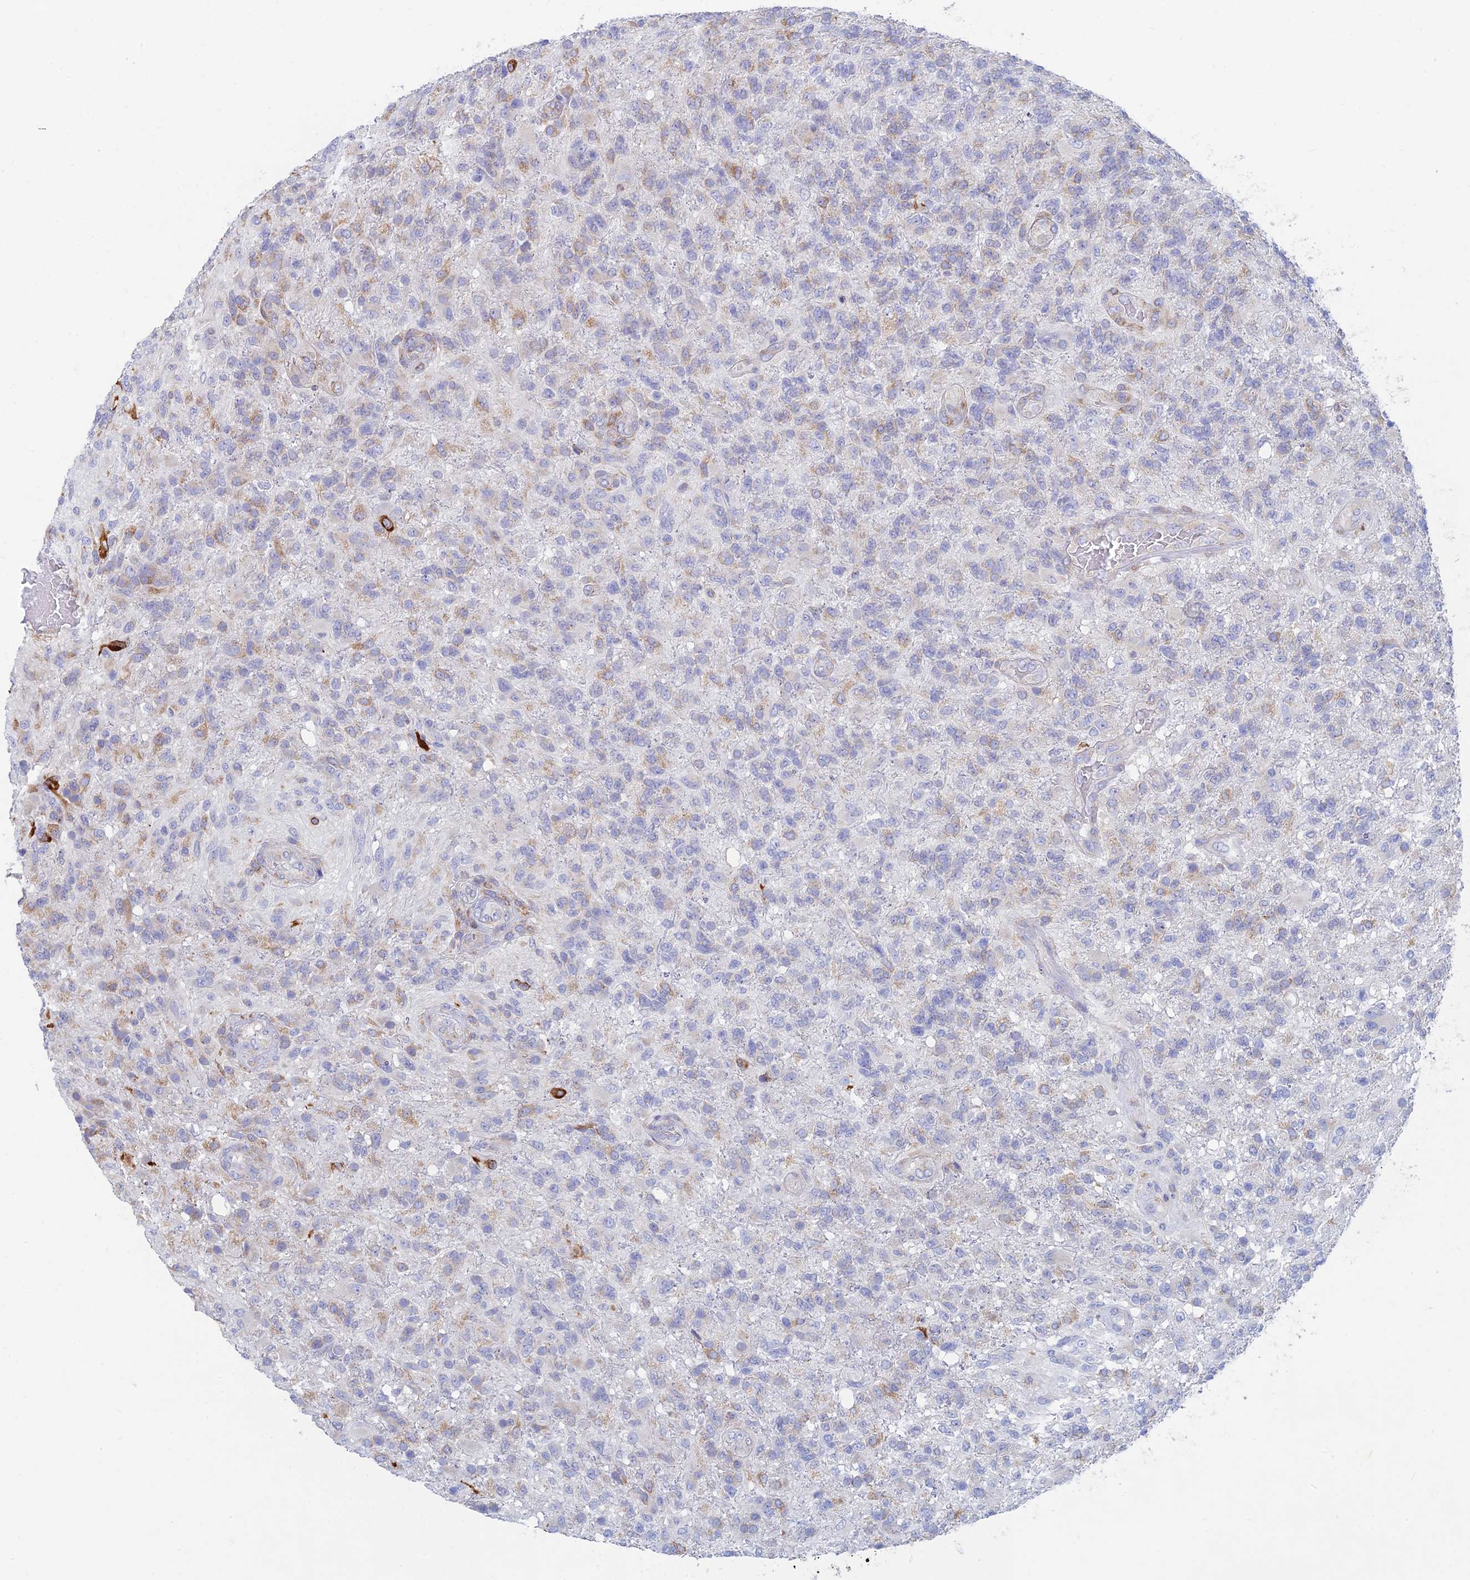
{"staining": {"intensity": "negative", "quantity": "none", "location": "none"}, "tissue": "glioma", "cell_type": "Tumor cells", "image_type": "cancer", "snomed": [{"axis": "morphology", "description": "Glioma, malignant, High grade"}, {"axis": "topography", "description": "Brain"}], "caption": "The immunohistochemistry histopathology image has no significant staining in tumor cells of malignant glioma (high-grade) tissue.", "gene": "WDR35", "patient": {"sex": "male", "age": 56}}